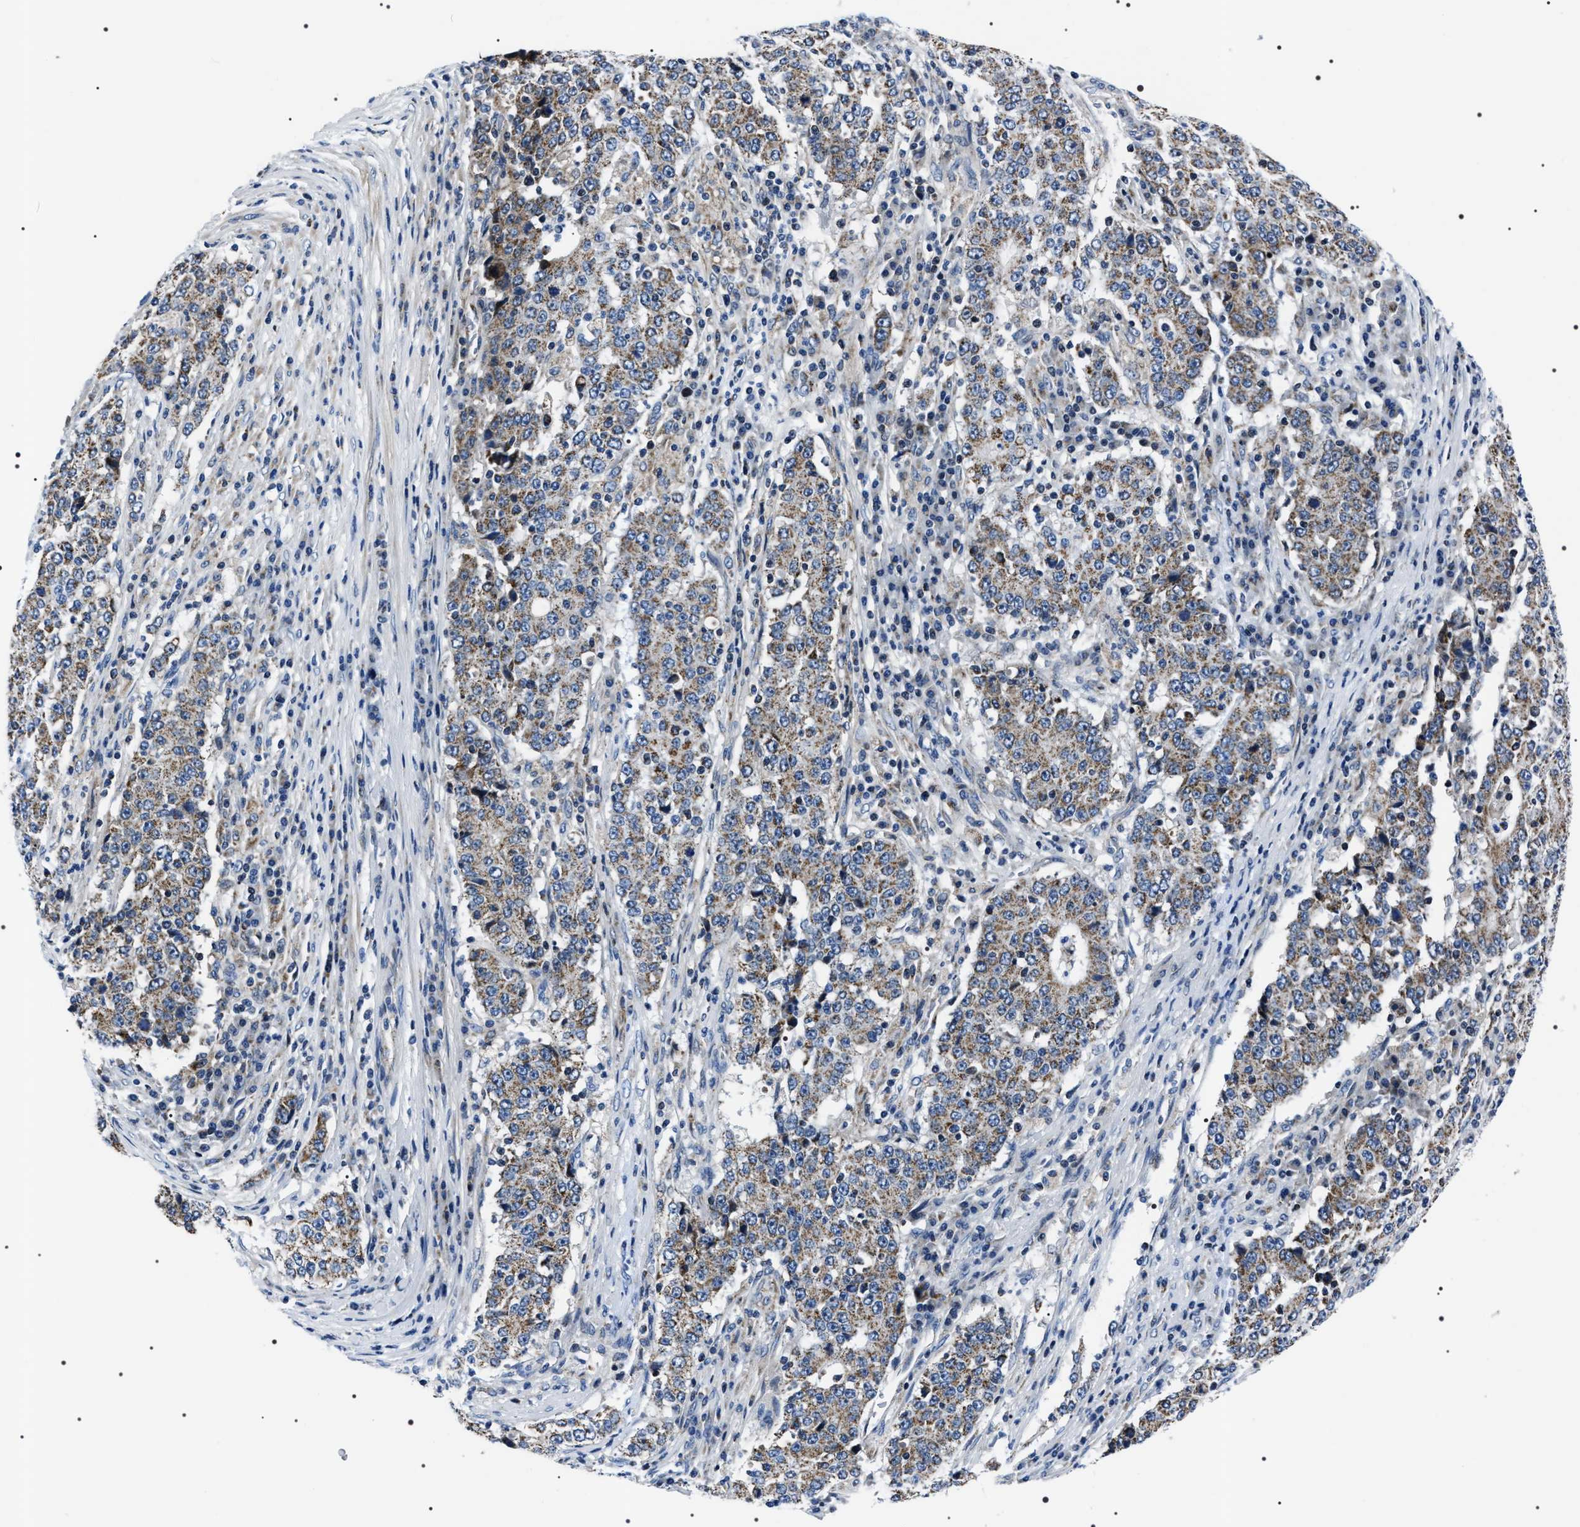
{"staining": {"intensity": "weak", "quantity": ">75%", "location": "cytoplasmic/membranous"}, "tissue": "stomach cancer", "cell_type": "Tumor cells", "image_type": "cancer", "snomed": [{"axis": "morphology", "description": "Adenocarcinoma, NOS"}, {"axis": "topography", "description": "Stomach"}], "caption": "Stomach cancer (adenocarcinoma) was stained to show a protein in brown. There is low levels of weak cytoplasmic/membranous staining in about >75% of tumor cells. The protein of interest is stained brown, and the nuclei are stained in blue (DAB (3,3'-diaminobenzidine) IHC with brightfield microscopy, high magnification).", "gene": "NTMT1", "patient": {"sex": "male", "age": 59}}